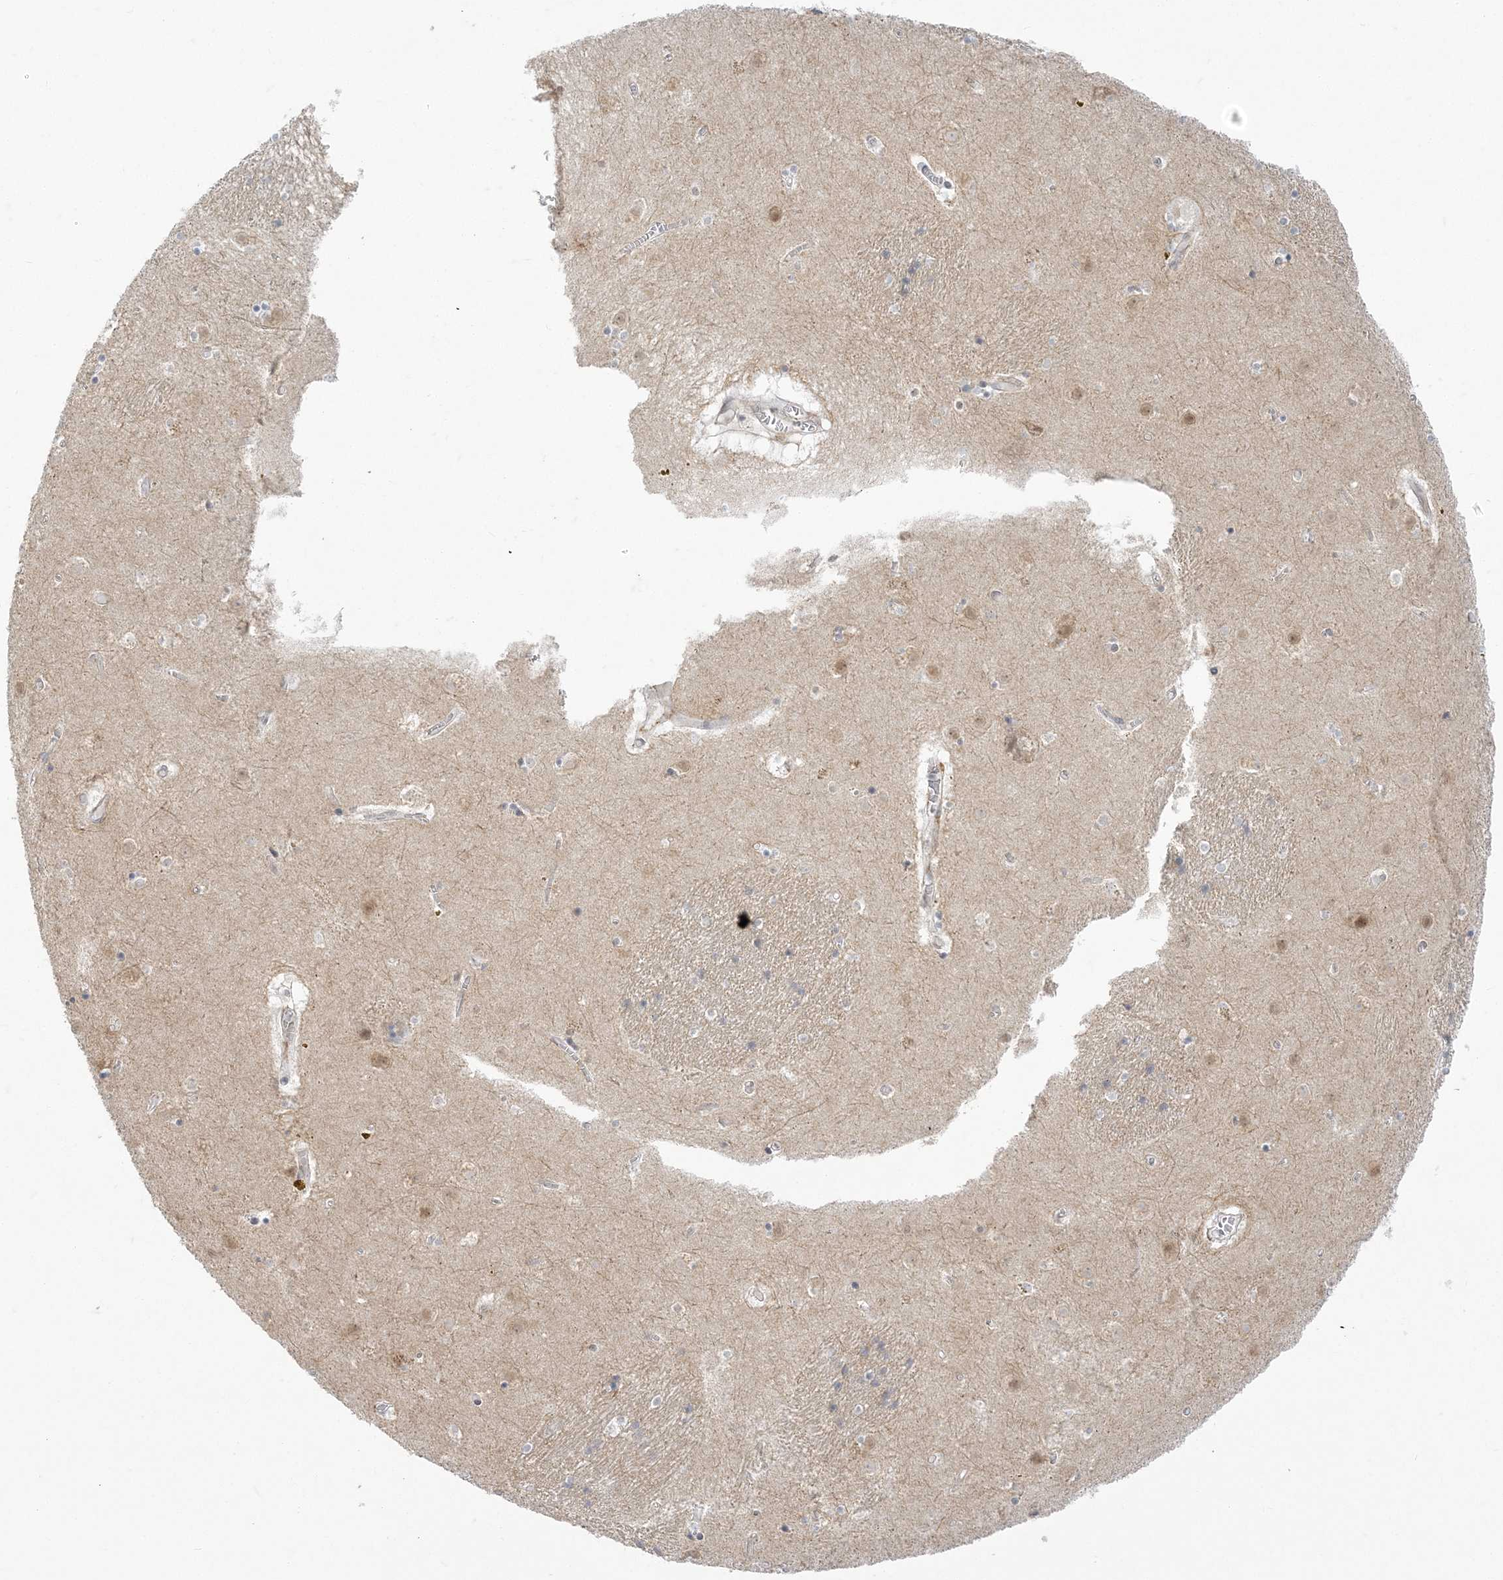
{"staining": {"intensity": "negative", "quantity": "none", "location": "none"}, "tissue": "caudate", "cell_type": "Glial cells", "image_type": "normal", "snomed": [{"axis": "morphology", "description": "Normal tissue, NOS"}, {"axis": "topography", "description": "Lateral ventricle wall"}], "caption": "High magnification brightfield microscopy of unremarkable caudate stained with DAB (3,3'-diaminobenzidine) (brown) and counterstained with hematoxylin (blue): glial cells show no significant staining.", "gene": "ZC3H6", "patient": {"sex": "male", "age": 70}}